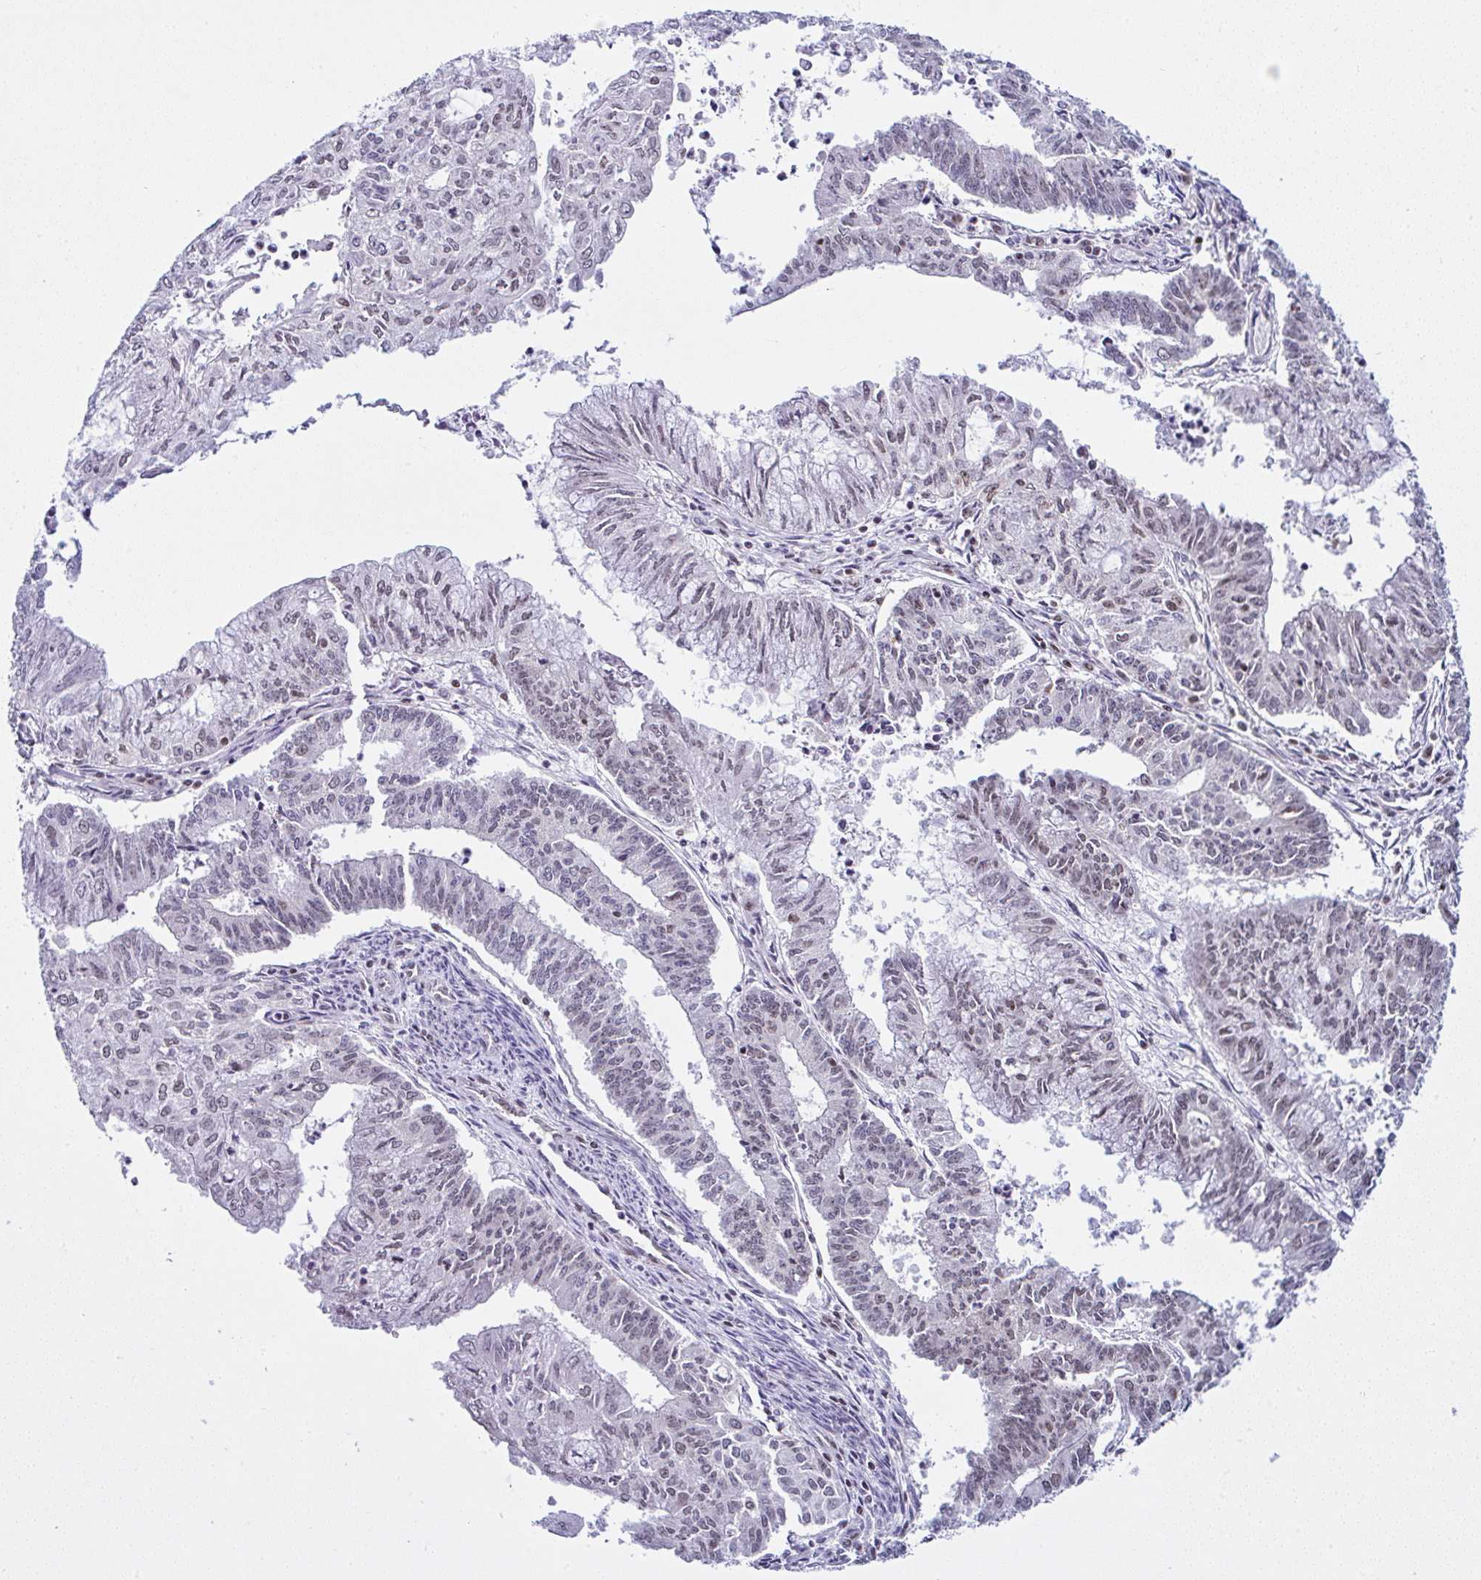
{"staining": {"intensity": "moderate", "quantity": "25%-75%", "location": "nuclear"}, "tissue": "endometrial cancer", "cell_type": "Tumor cells", "image_type": "cancer", "snomed": [{"axis": "morphology", "description": "Adenocarcinoma, NOS"}, {"axis": "topography", "description": "Endometrium"}], "caption": "DAB (3,3'-diaminobenzidine) immunohistochemical staining of human endometrial cancer (adenocarcinoma) demonstrates moderate nuclear protein staining in approximately 25%-75% of tumor cells. (brown staining indicates protein expression, while blue staining denotes nuclei).", "gene": "DR1", "patient": {"sex": "female", "age": 61}}